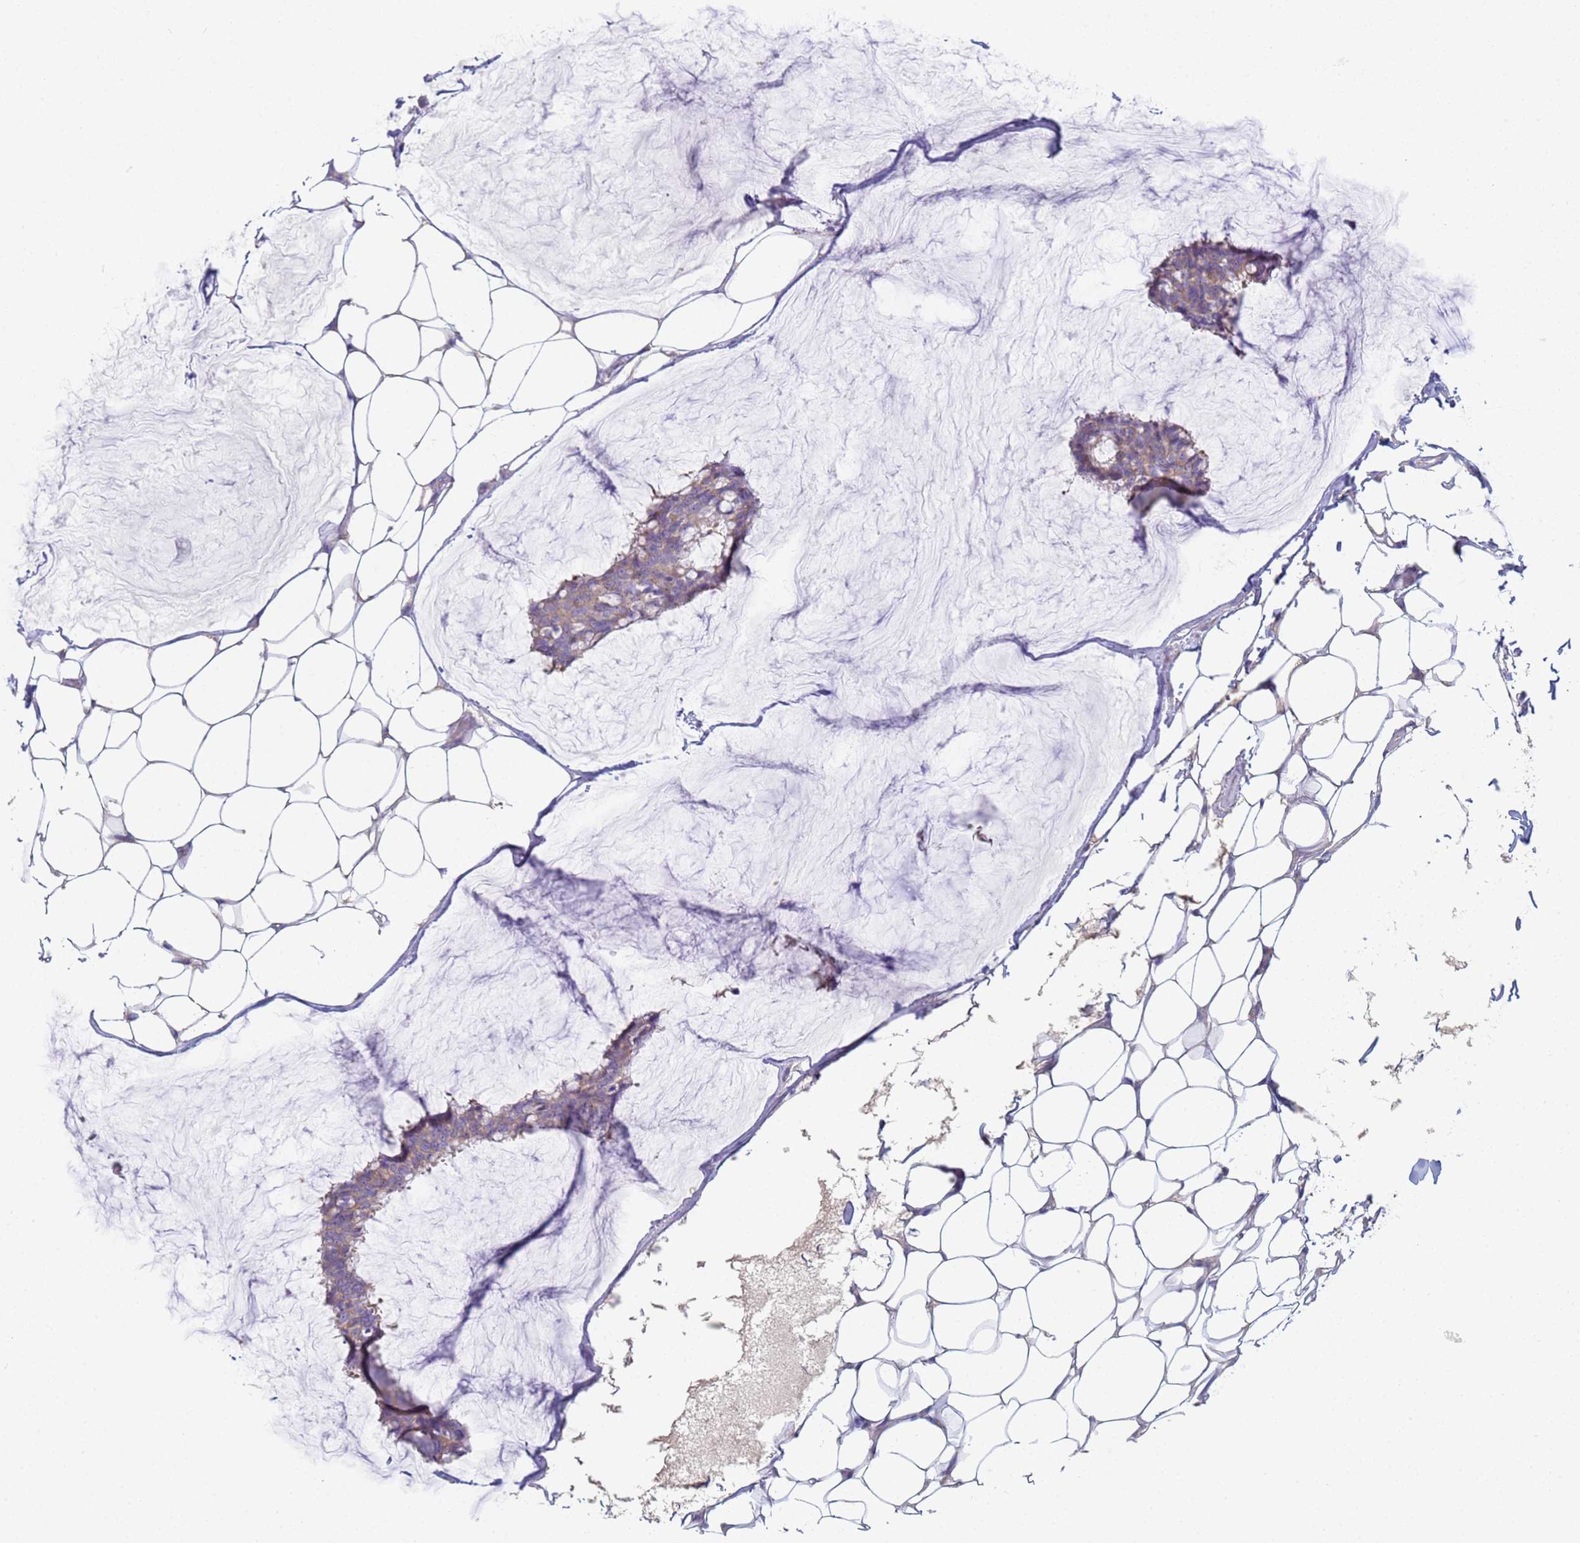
{"staining": {"intensity": "weak", "quantity": ">75%", "location": "cytoplasmic/membranous"}, "tissue": "breast cancer", "cell_type": "Tumor cells", "image_type": "cancer", "snomed": [{"axis": "morphology", "description": "Duct carcinoma"}, {"axis": "topography", "description": "Breast"}], "caption": "Tumor cells reveal low levels of weak cytoplasmic/membranous expression in approximately >75% of cells in breast cancer (invasive ductal carcinoma). (DAB (3,3'-diaminobenzidine) IHC with brightfield microscopy, high magnification).", "gene": "CR1", "patient": {"sex": "female", "age": 93}}